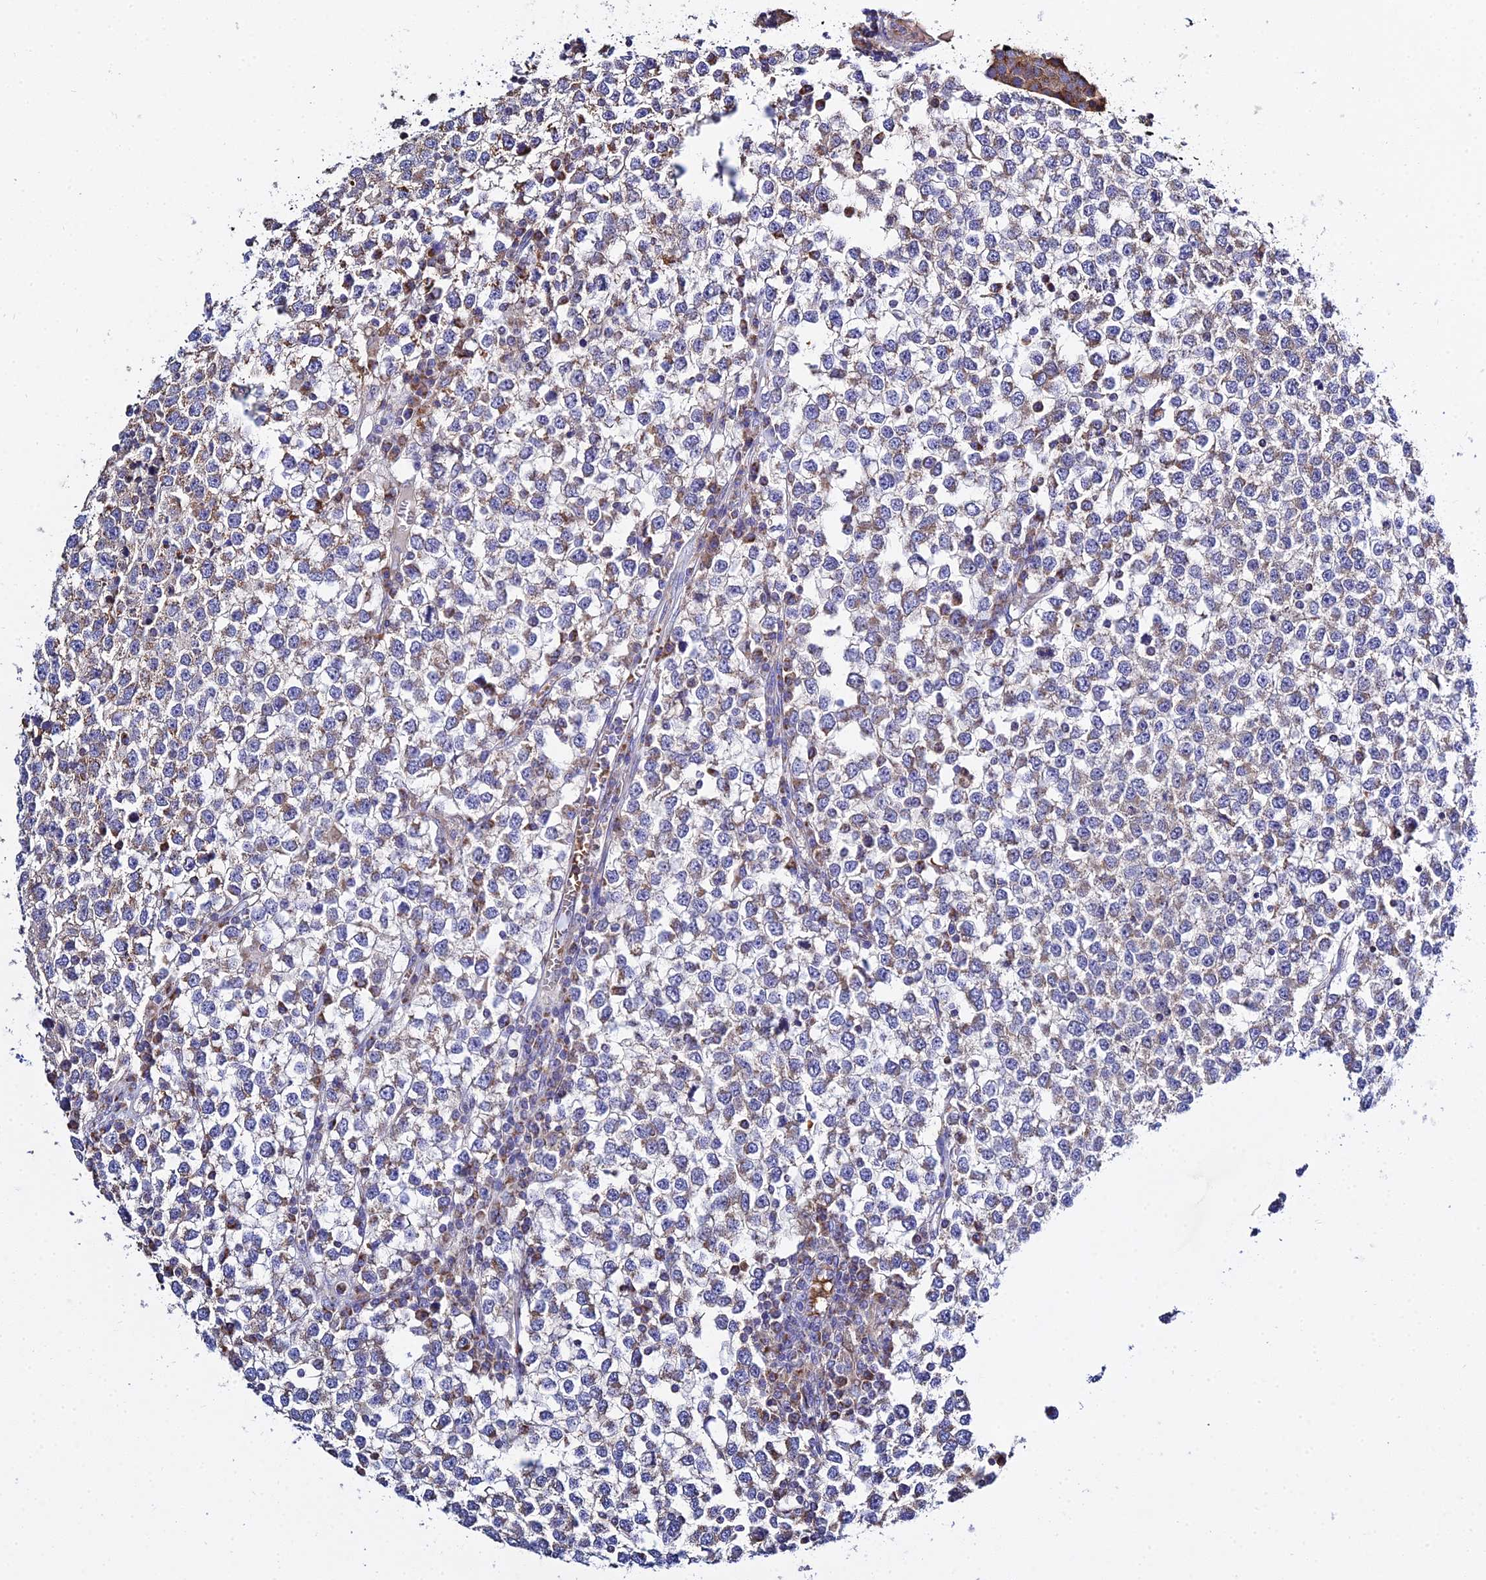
{"staining": {"intensity": "moderate", "quantity": "25%-75%", "location": "cytoplasmic/membranous"}, "tissue": "testis cancer", "cell_type": "Tumor cells", "image_type": "cancer", "snomed": [{"axis": "morphology", "description": "Seminoma, NOS"}, {"axis": "topography", "description": "Testis"}], "caption": "Immunohistochemical staining of human testis cancer (seminoma) reveals medium levels of moderate cytoplasmic/membranous expression in about 25%-75% of tumor cells.", "gene": "TYW5", "patient": {"sex": "male", "age": 65}}